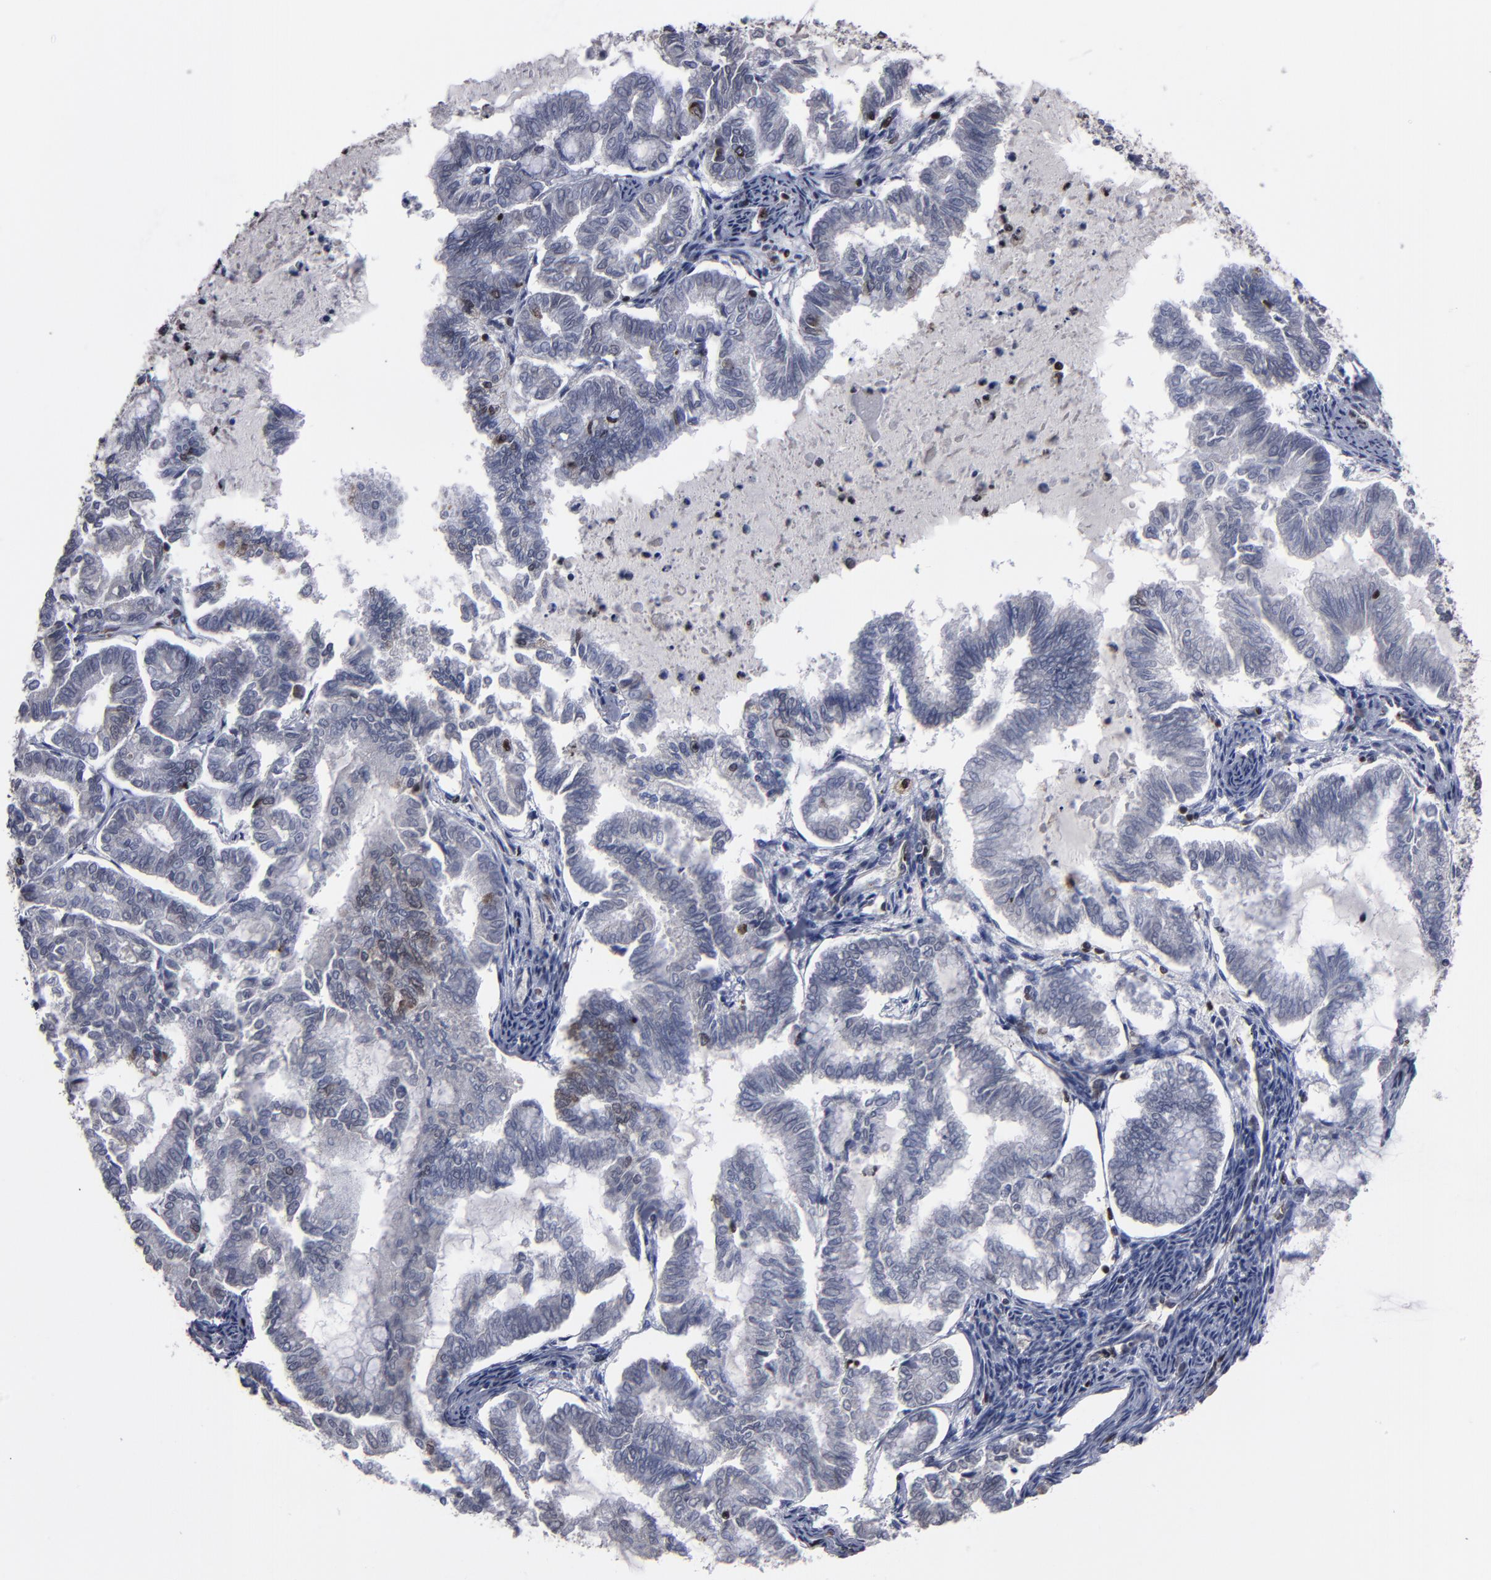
{"staining": {"intensity": "weak", "quantity": "<25%", "location": "cytoplasmic/membranous,nuclear"}, "tissue": "endometrial cancer", "cell_type": "Tumor cells", "image_type": "cancer", "snomed": [{"axis": "morphology", "description": "Adenocarcinoma, NOS"}, {"axis": "topography", "description": "Endometrium"}], "caption": "Immunohistochemistry (IHC) photomicrograph of human endometrial cancer stained for a protein (brown), which shows no positivity in tumor cells.", "gene": "KIAA2026", "patient": {"sex": "female", "age": 79}}